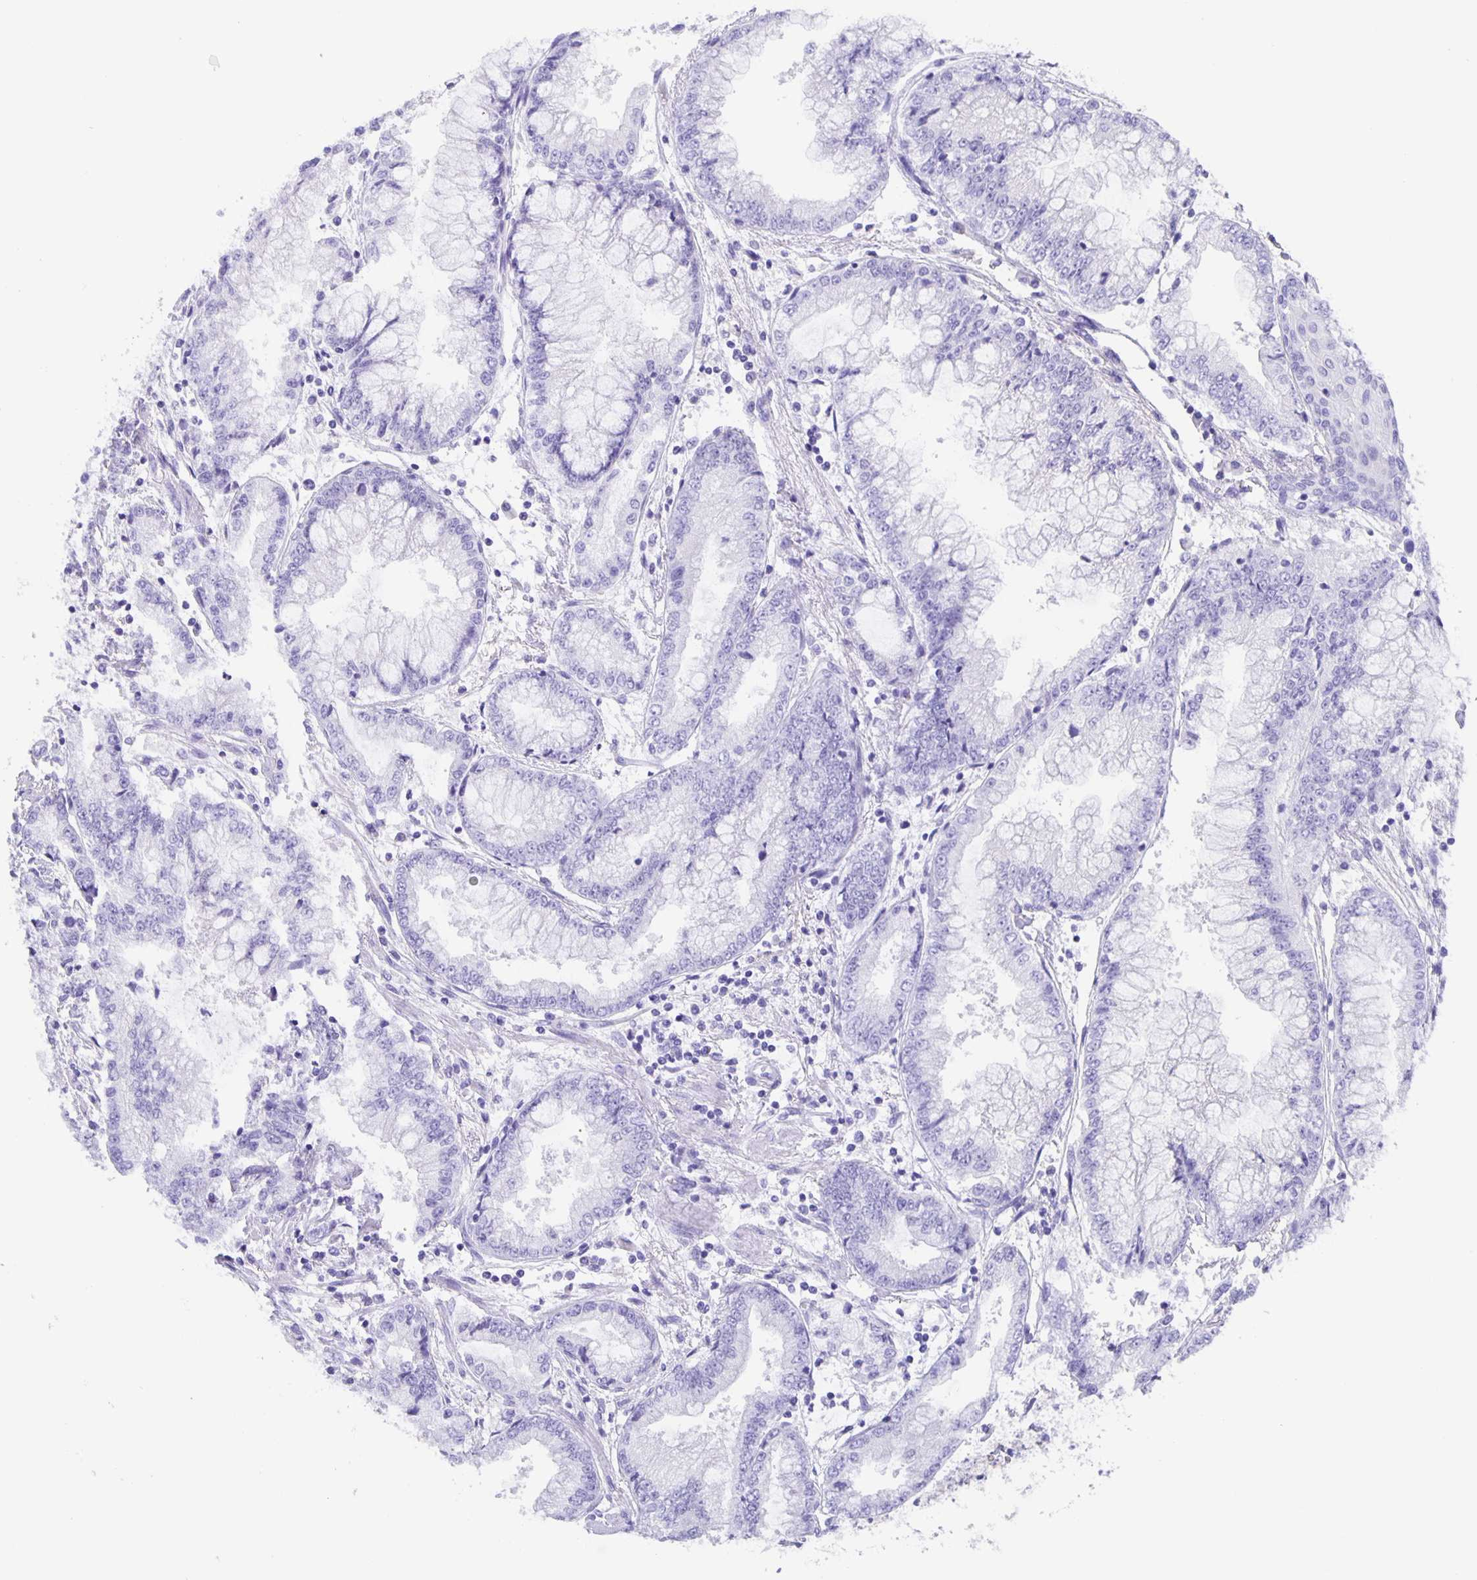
{"staining": {"intensity": "negative", "quantity": "none", "location": "none"}, "tissue": "stomach cancer", "cell_type": "Tumor cells", "image_type": "cancer", "snomed": [{"axis": "morphology", "description": "Adenocarcinoma, NOS"}, {"axis": "topography", "description": "Stomach, upper"}], "caption": "This is an immunohistochemistry (IHC) photomicrograph of human stomach cancer. There is no positivity in tumor cells.", "gene": "GUCA2A", "patient": {"sex": "female", "age": 74}}